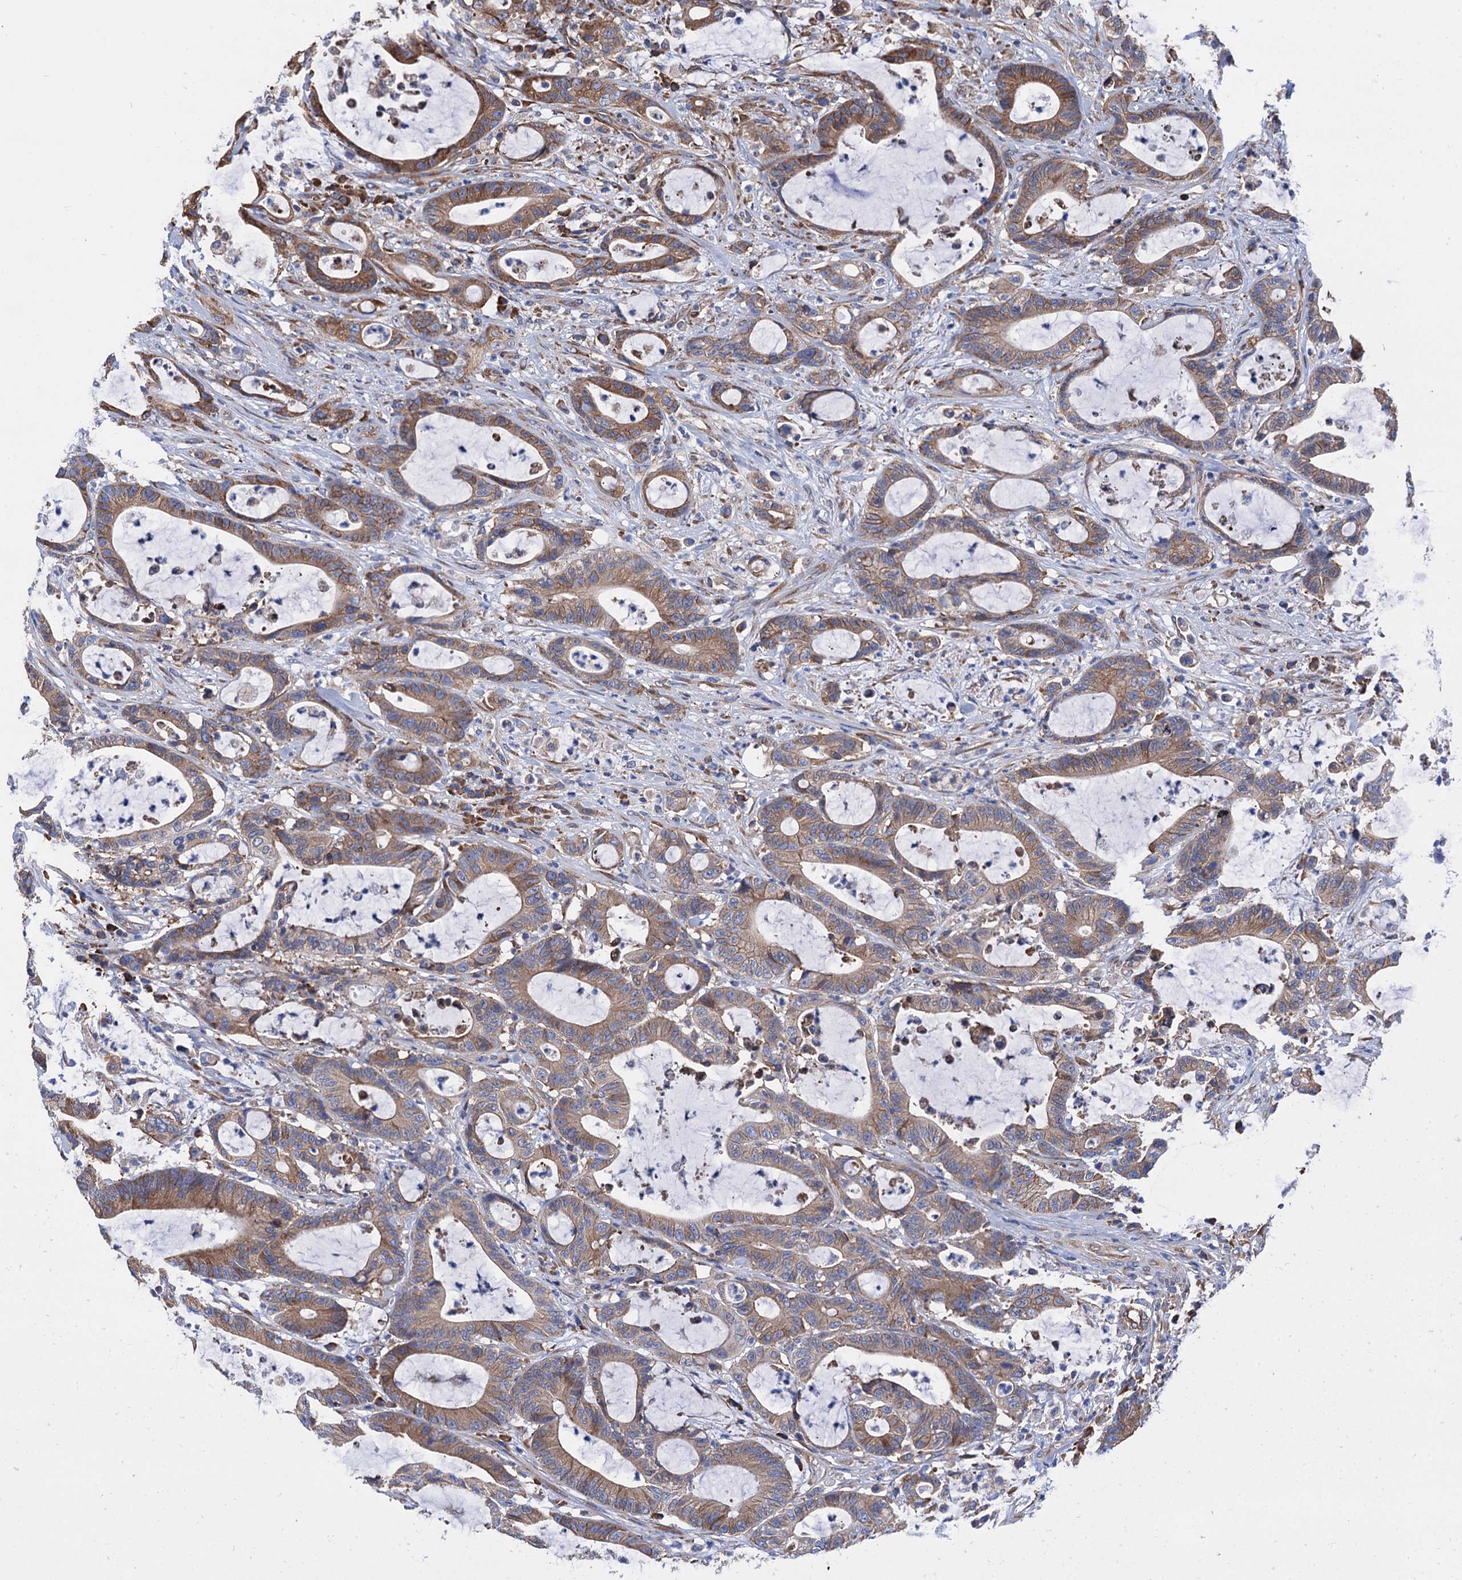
{"staining": {"intensity": "moderate", "quantity": ">75%", "location": "cytoplasmic/membranous"}, "tissue": "colorectal cancer", "cell_type": "Tumor cells", "image_type": "cancer", "snomed": [{"axis": "morphology", "description": "Adenocarcinoma, NOS"}, {"axis": "topography", "description": "Colon"}], "caption": "Moderate cytoplasmic/membranous protein expression is present in approximately >75% of tumor cells in colorectal cancer.", "gene": "SLC12A7", "patient": {"sex": "female", "age": 84}}